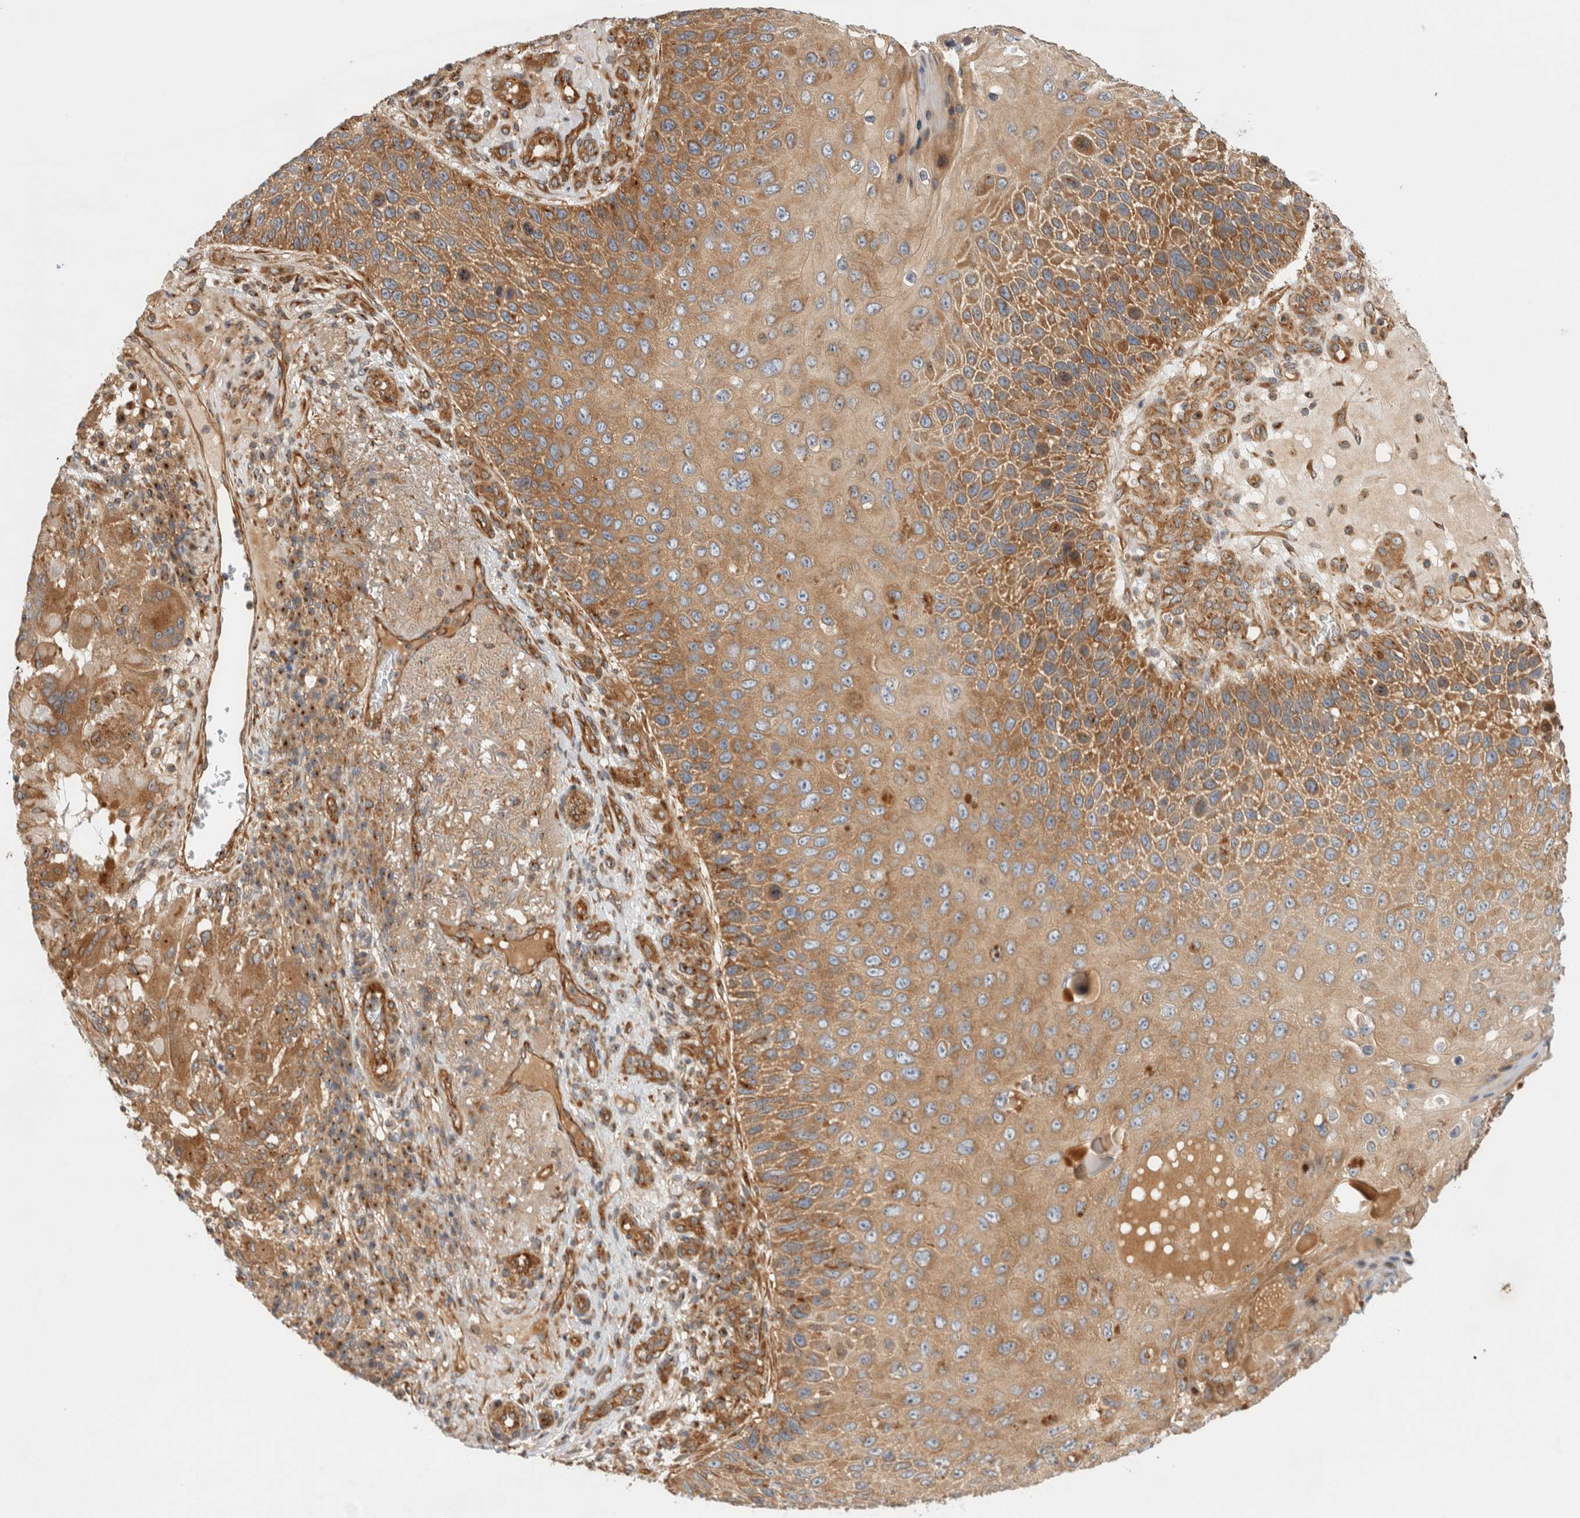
{"staining": {"intensity": "moderate", "quantity": ">75%", "location": "cytoplasmic/membranous"}, "tissue": "skin cancer", "cell_type": "Tumor cells", "image_type": "cancer", "snomed": [{"axis": "morphology", "description": "Squamous cell carcinoma, NOS"}, {"axis": "topography", "description": "Skin"}], "caption": "Human skin squamous cell carcinoma stained with a protein marker exhibits moderate staining in tumor cells.", "gene": "GPR150", "patient": {"sex": "female", "age": 88}}